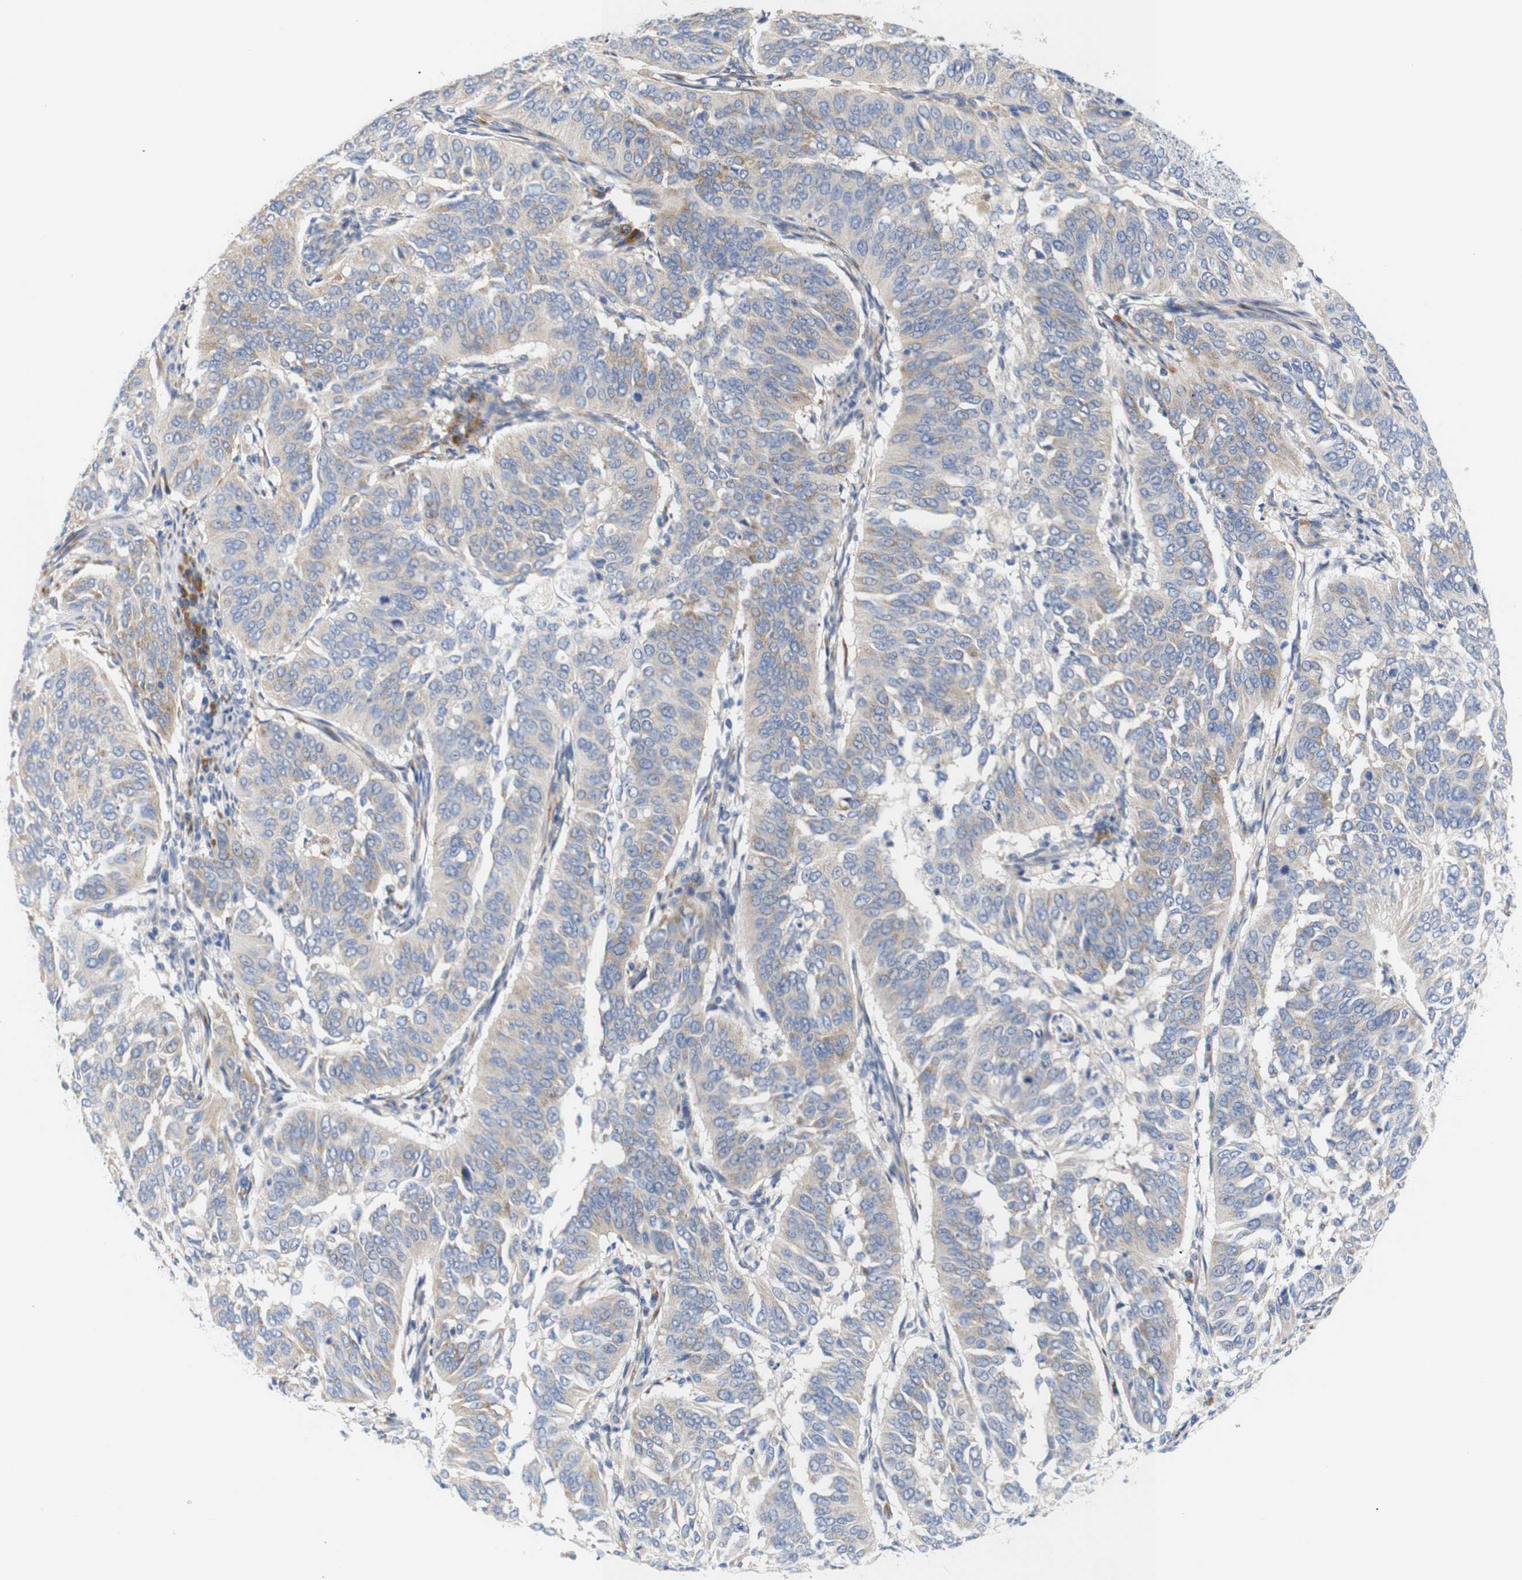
{"staining": {"intensity": "weak", "quantity": ">75%", "location": "cytoplasmic/membranous"}, "tissue": "cervical cancer", "cell_type": "Tumor cells", "image_type": "cancer", "snomed": [{"axis": "morphology", "description": "Normal tissue, NOS"}, {"axis": "morphology", "description": "Squamous cell carcinoma, NOS"}, {"axis": "topography", "description": "Cervix"}], "caption": "Weak cytoplasmic/membranous protein staining is appreciated in approximately >75% of tumor cells in cervical squamous cell carcinoma.", "gene": "TRIM5", "patient": {"sex": "female", "age": 39}}